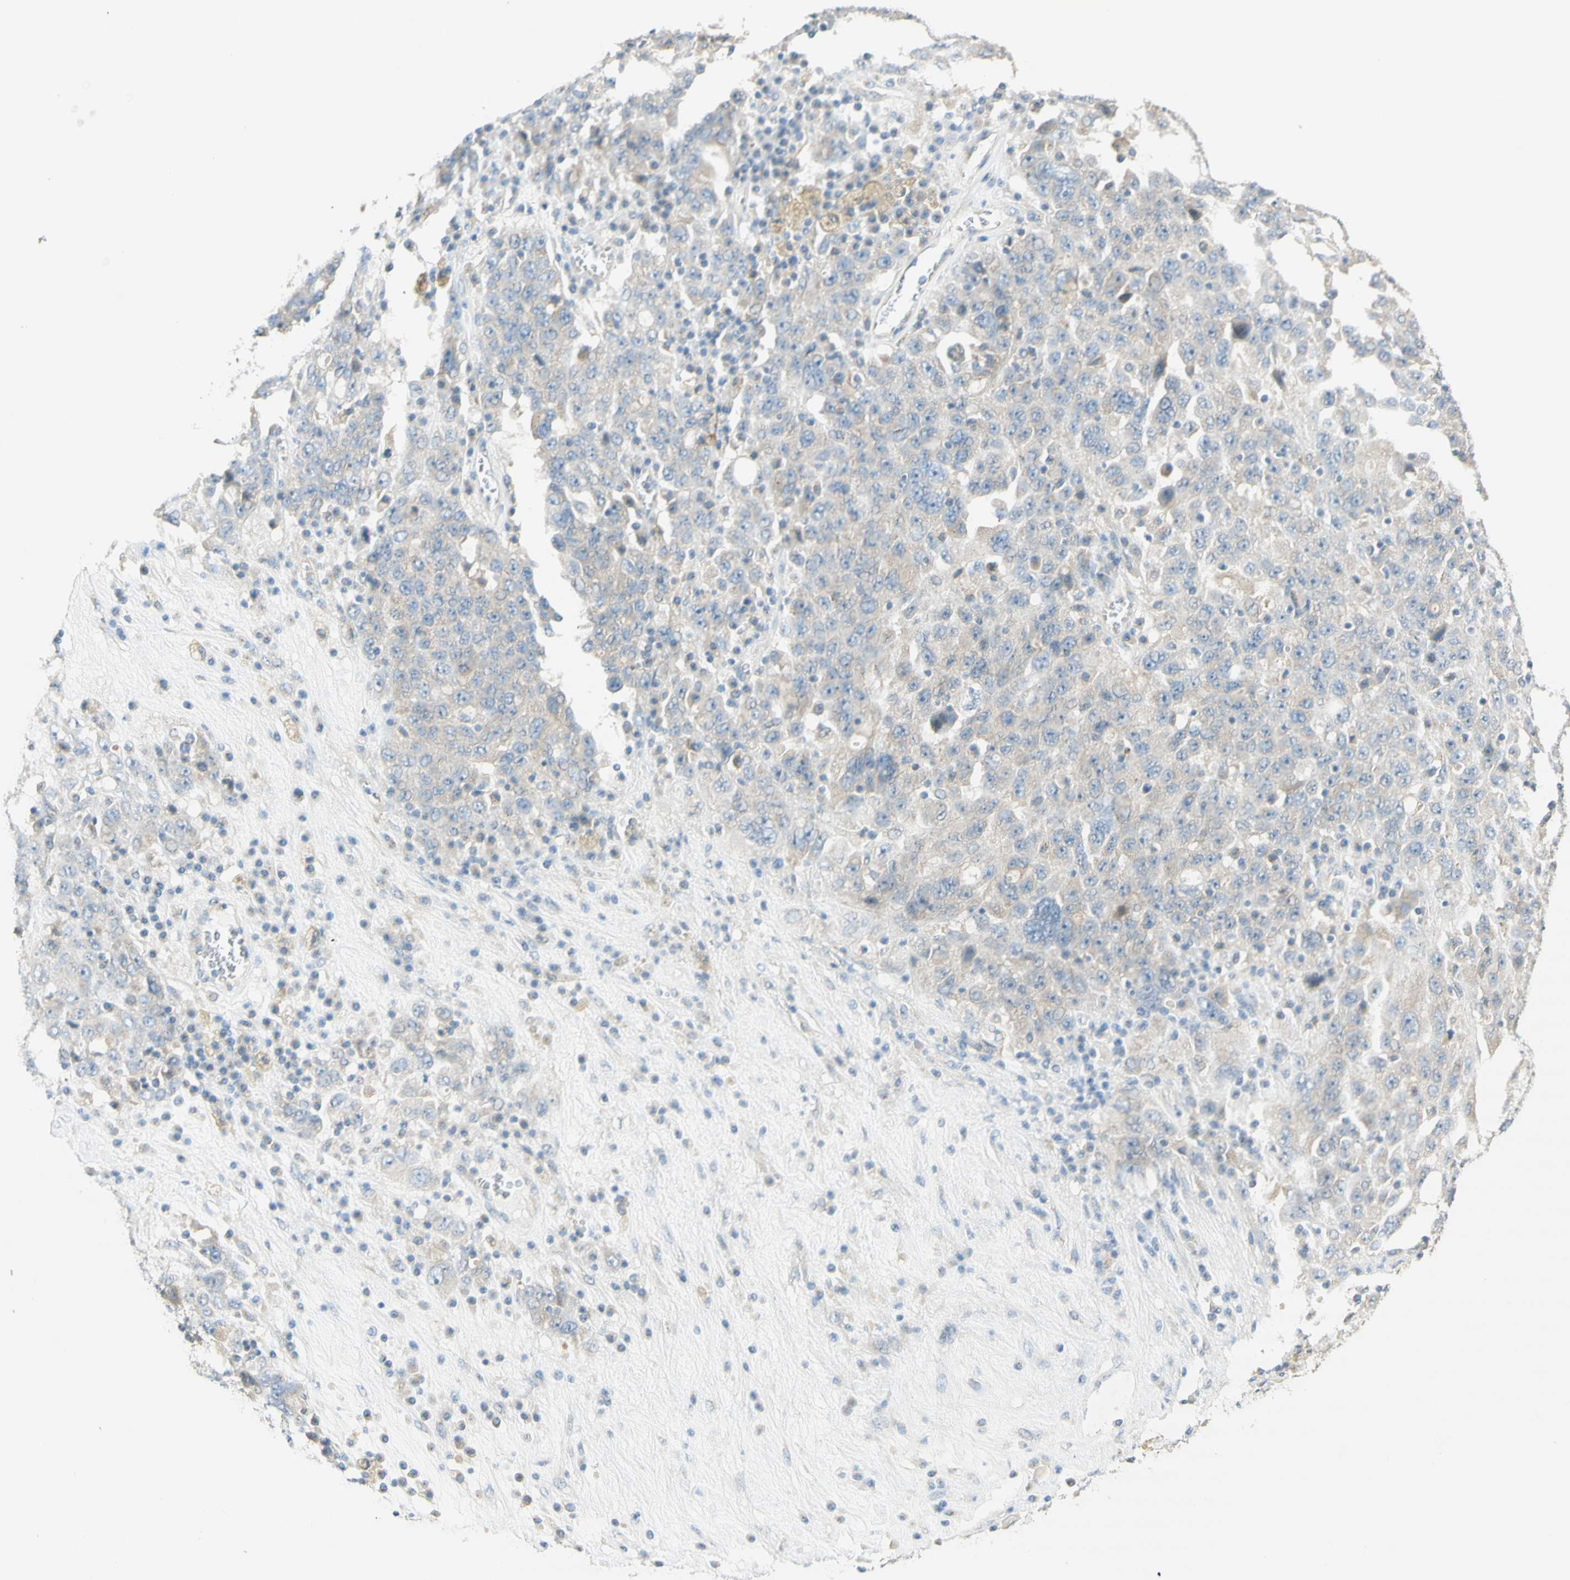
{"staining": {"intensity": "weak", "quantity": "<25%", "location": "cytoplasmic/membranous"}, "tissue": "ovarian cancer", "cell_type": "Tumor cells", "image_type": "cancer", "snomed": [{"axis": "morphology", "description": "Carcinoma, endometroid"}, {"axis": "topography", "description": "Ovary"}], "caption": "The image demonstrates no significant positivity in tumor cells of ovarian cancer (endometroid carcinoma).", "gene": "DYNC1H1", "patient": {"sex": "female", "age": 62}}